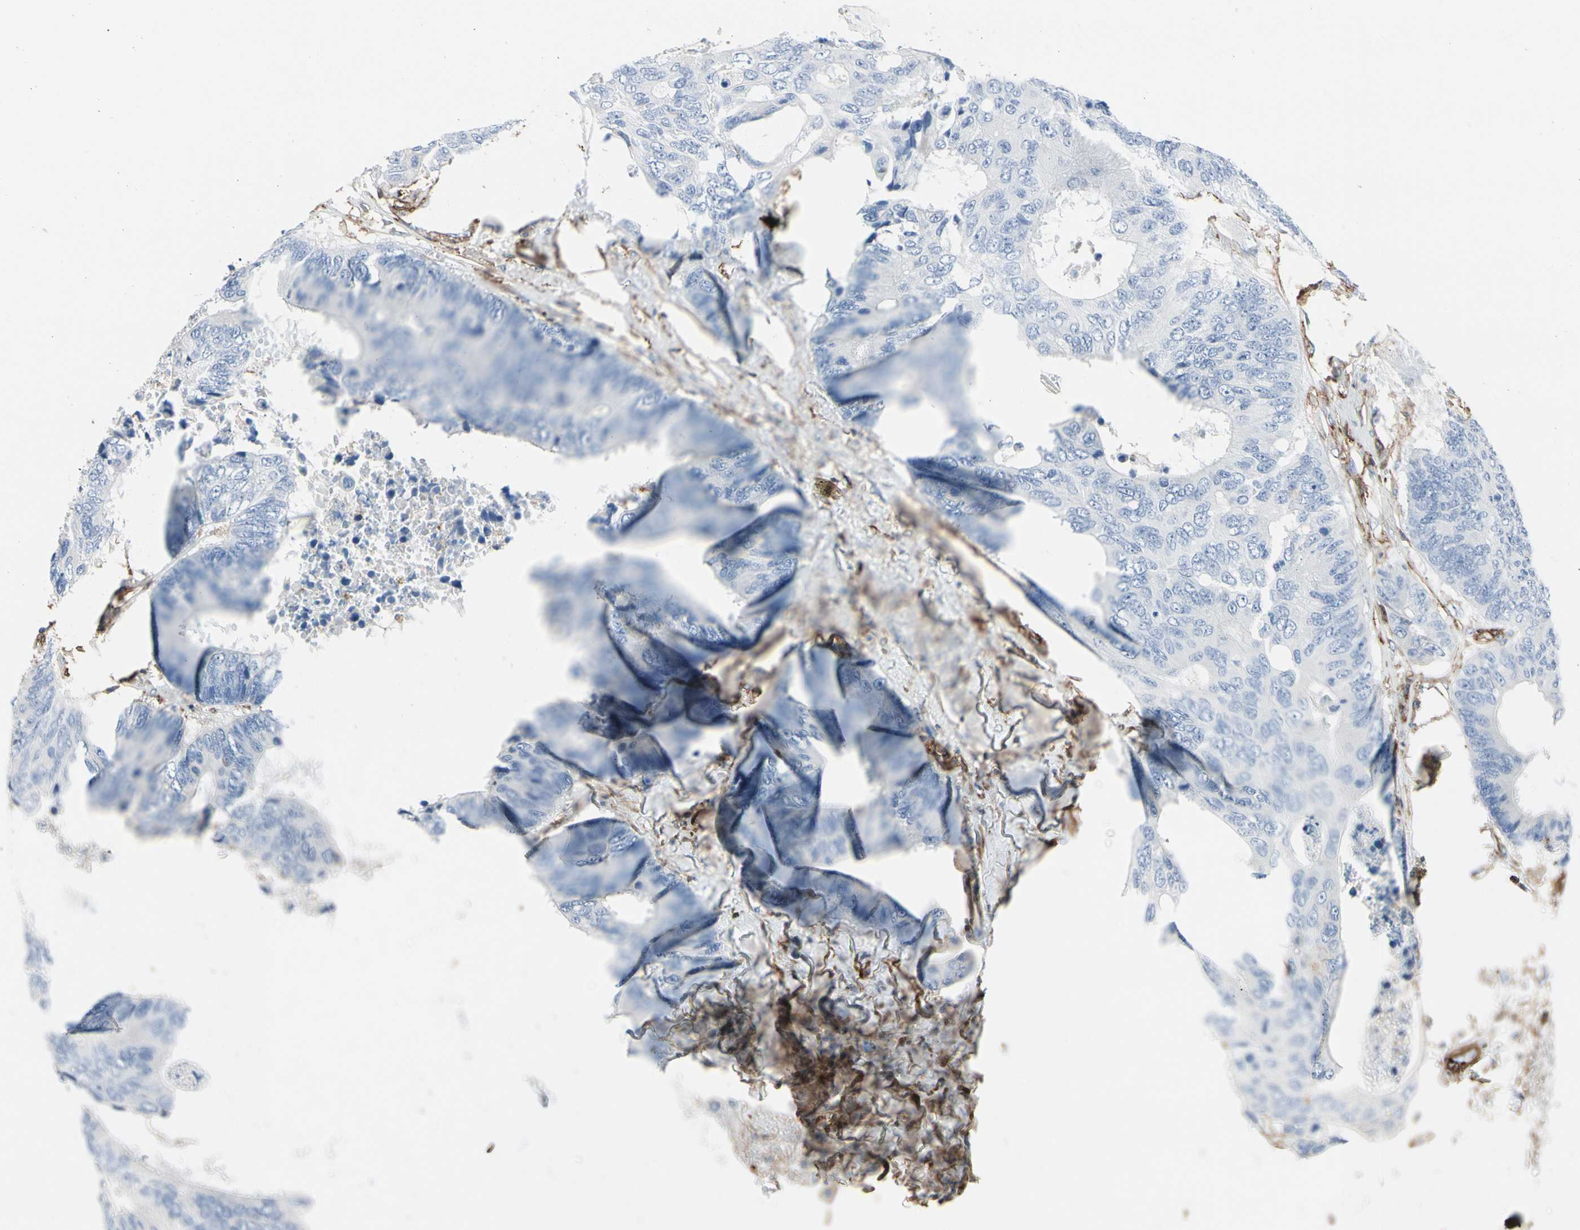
{"staining": {"intensity": "negative", "quantity": "none", "location": "none"}, "tissue": "colorectal cancer", "cell_type": "Tumor cells", "image_type": "cancer", "snomed": [{"axis": "morphology", "description": "Adenocarcinoma, NOS"}, {"axis": "topography", "description": "Rectum"}], "caption": "DAB (3,3'-diaminobenzidine) immunohistochemical staining of human adenocarcinoma (colorectal) displays no significant expression in tumor cells.", "gene": "CLEC2B", "patient": {"sex": "male", "age": 55}}